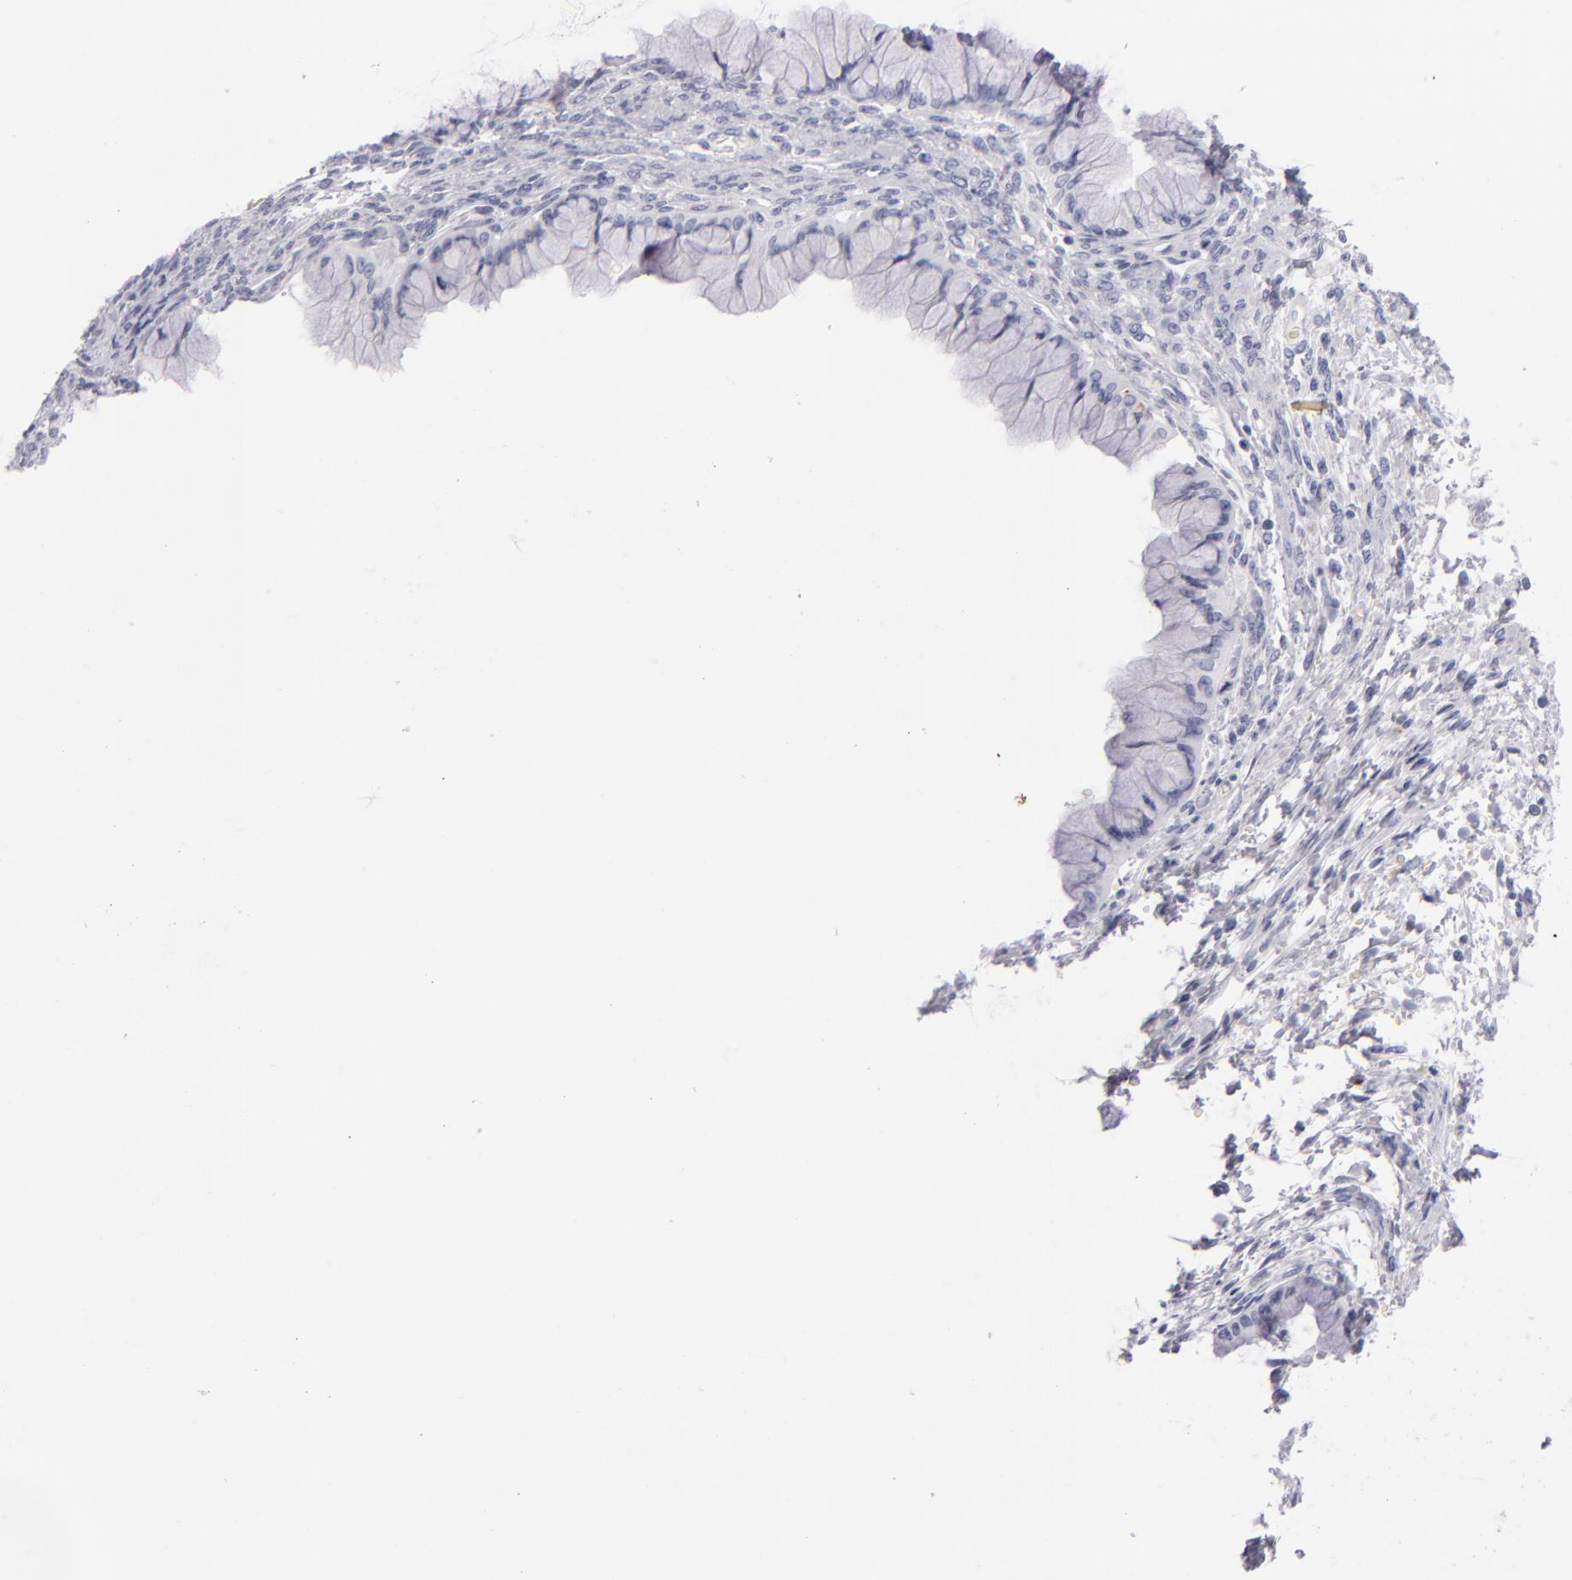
{"staining": {"intensity": "negative", "quantity": "none", "location": "none"}, "tissue": "ovarian cancer", "cell_type": "Tumor cells", "image_type": "cancer", "snomed": [{"axis": "morphology", "description": "Cystadenocarcinoma, mucinous, NOS"}, {"axis": "topography", "description": "Ovary"}], "caption": "Tumor cells are negative for brown protein staining in ovarian mucinous cystadenocarcinoma.", "gene": "CD207", "patient": {"sex": "female", "age": 63}}